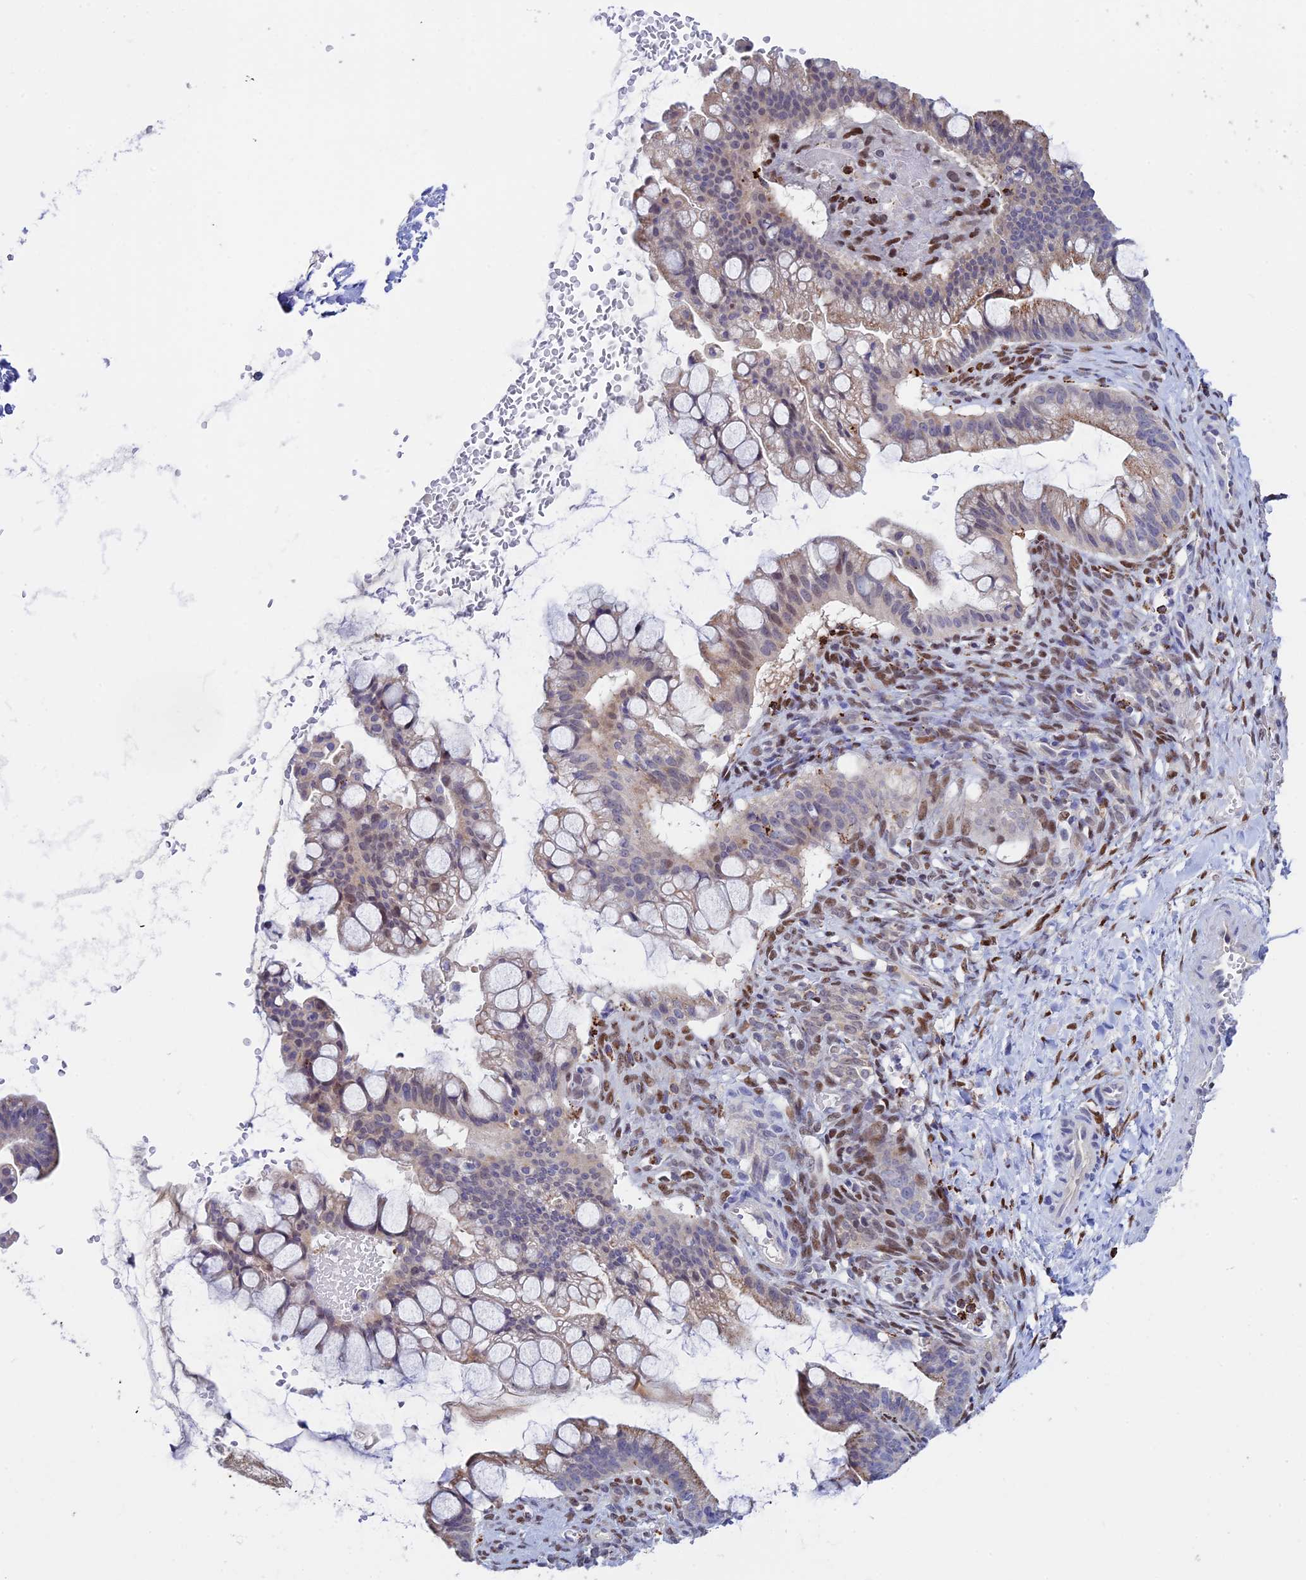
{"staining": {"intensity": "weak", "quantity": "<25%", "location": "nuclear"}, "tissue": "ovarian cancer", "cell_type": "Tumor cells", "image_type": "cancer", "snomed": [{"axis": "morphology", "description": "Cystadenocarcinoma, mucinous, NOS"}, {"axis": "topography", "description": "Ovary"}], "caption": "Immunohistochemistry of ovarian cancer shows no staining in tumor cells.", "gene": "HIC1", "patient": {"sex": "female", "age": 73}}